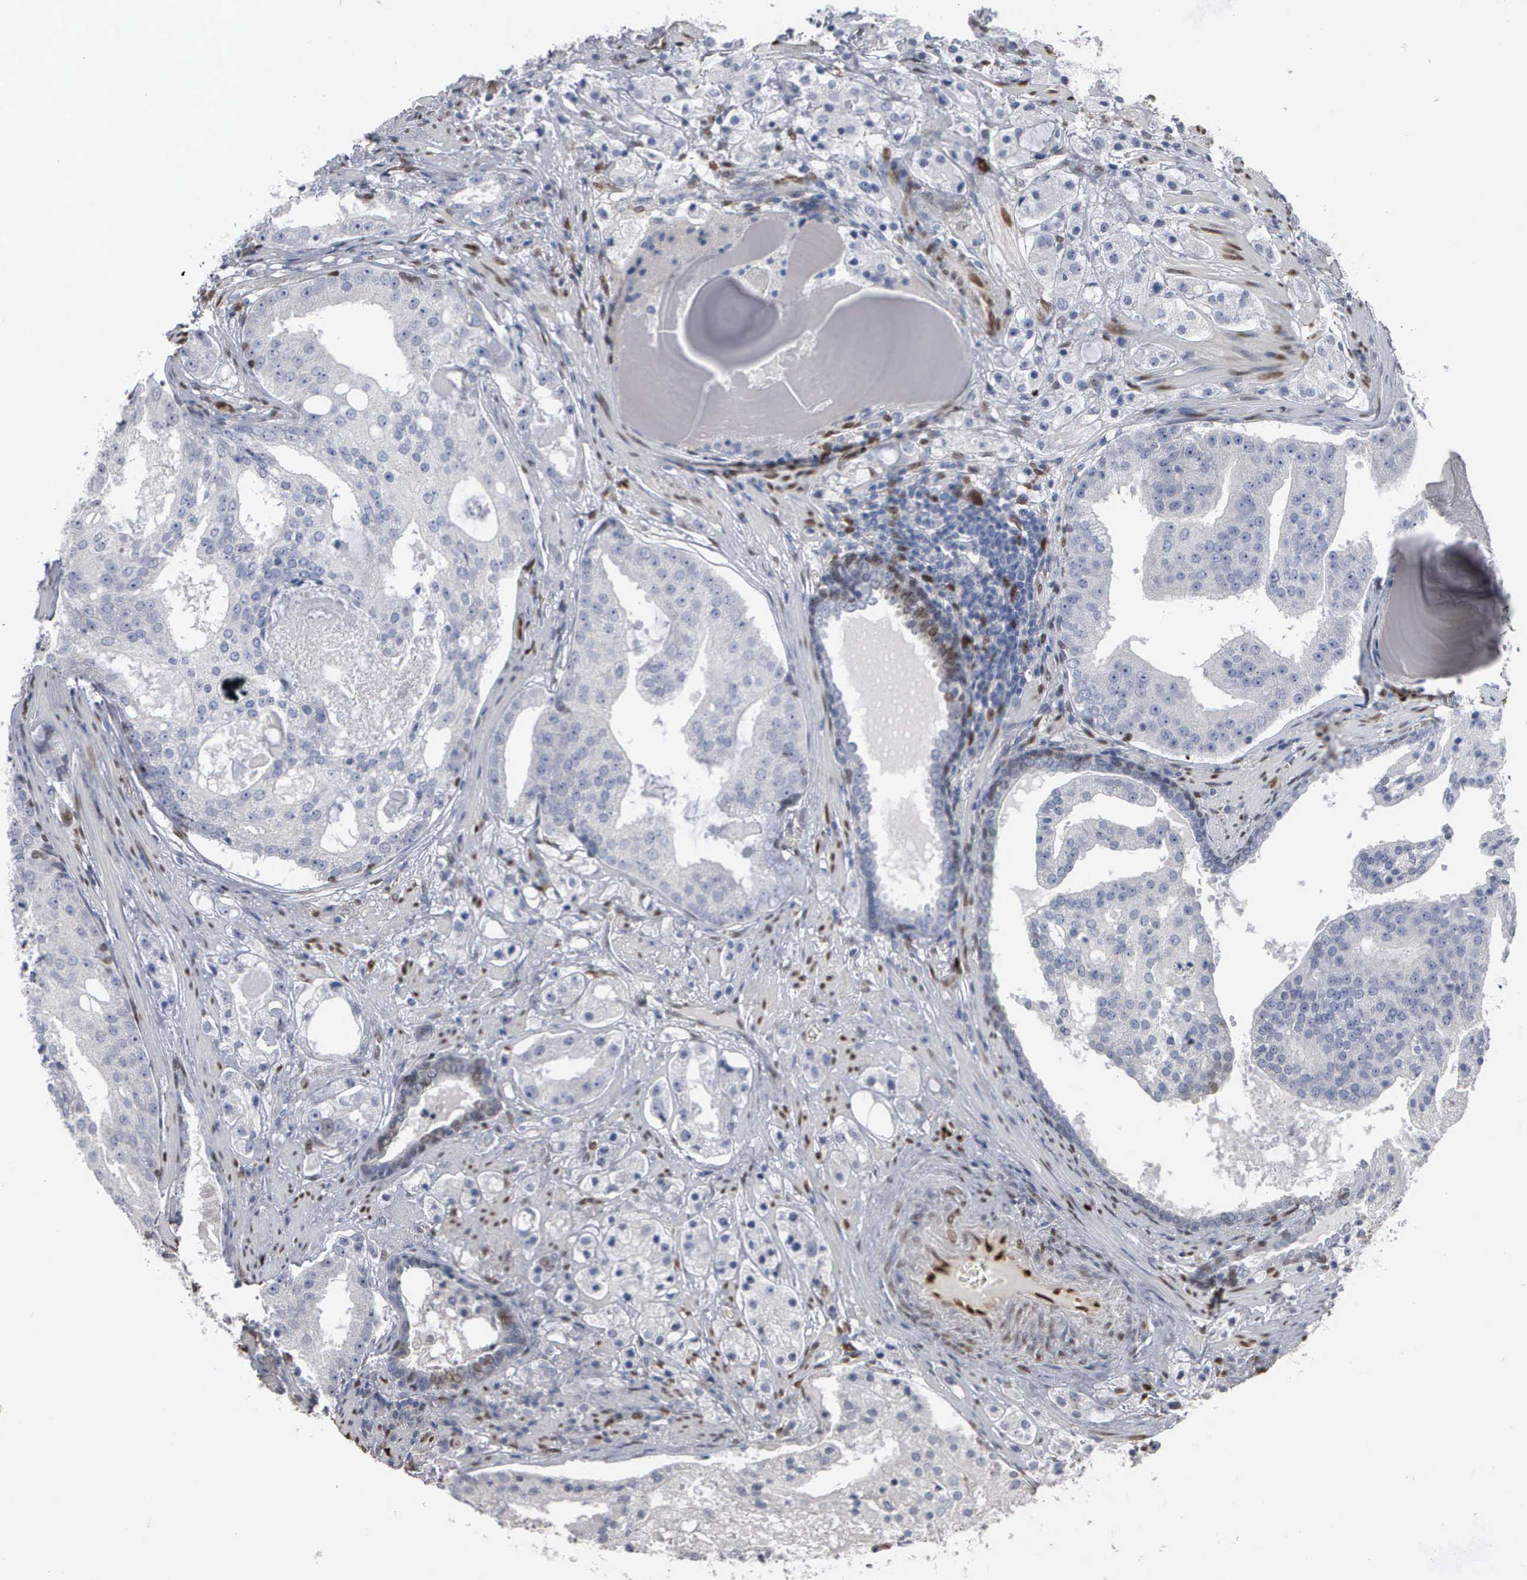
{"staining": {"intensity": "negative", "quantity": "none", "location": "none"}, "tissue": "prostate cancer", "cell_type": "Tumor cells", "image_type": "cancer", "snomed": [{"axis": "morphology", "description": "Adenocarcinoma, High grade"}, {"axis": "topography", "description": "Prostate"}], "caption": "The immunohistochemistry histopathology image has no significant expression in tumor cells of prostate high-grade adenocarcinoma tissue.", "gene": "FGF2", "patient": {"sex": "male", "age": 68}}